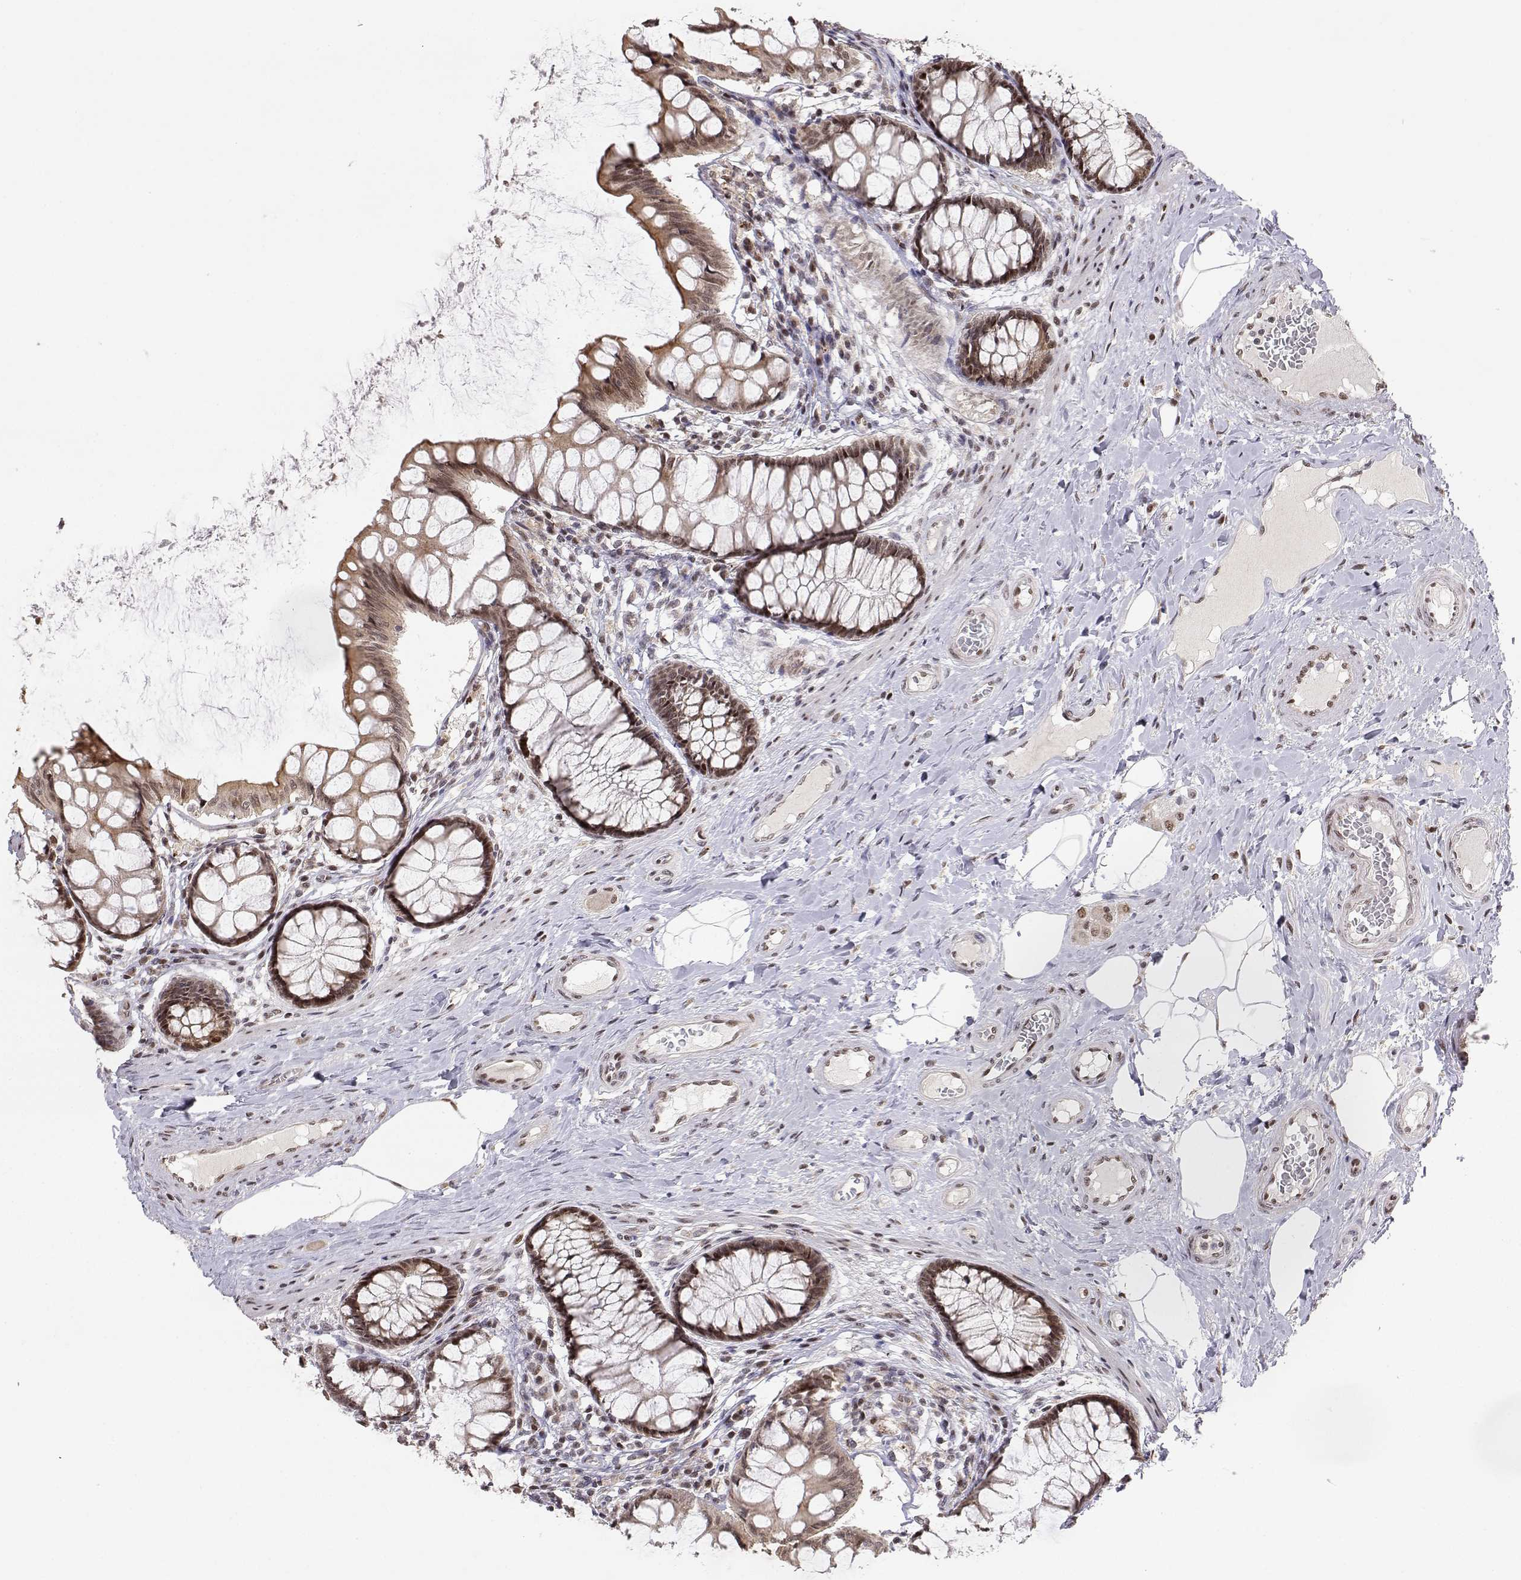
{"staining": {"intensity": "moderate", "quantity": ">75%", "location": "nuclear"}, "tissue": "colon", "cell_type": "Endothelial cells", "image_type": "normal", "snomed": [{"axis": "morphology", "description": "Normal tissue, NOS"}, {"axis": "topography", "description": "Colon"}], "caption": "Immunohistochemical staining of benign human colon reveals medium levels of moderate nuclear staining in approximately >75% of endothelial cells.", "gene": "BRCA1", "patient": {"sex": "female", "age": 65}}